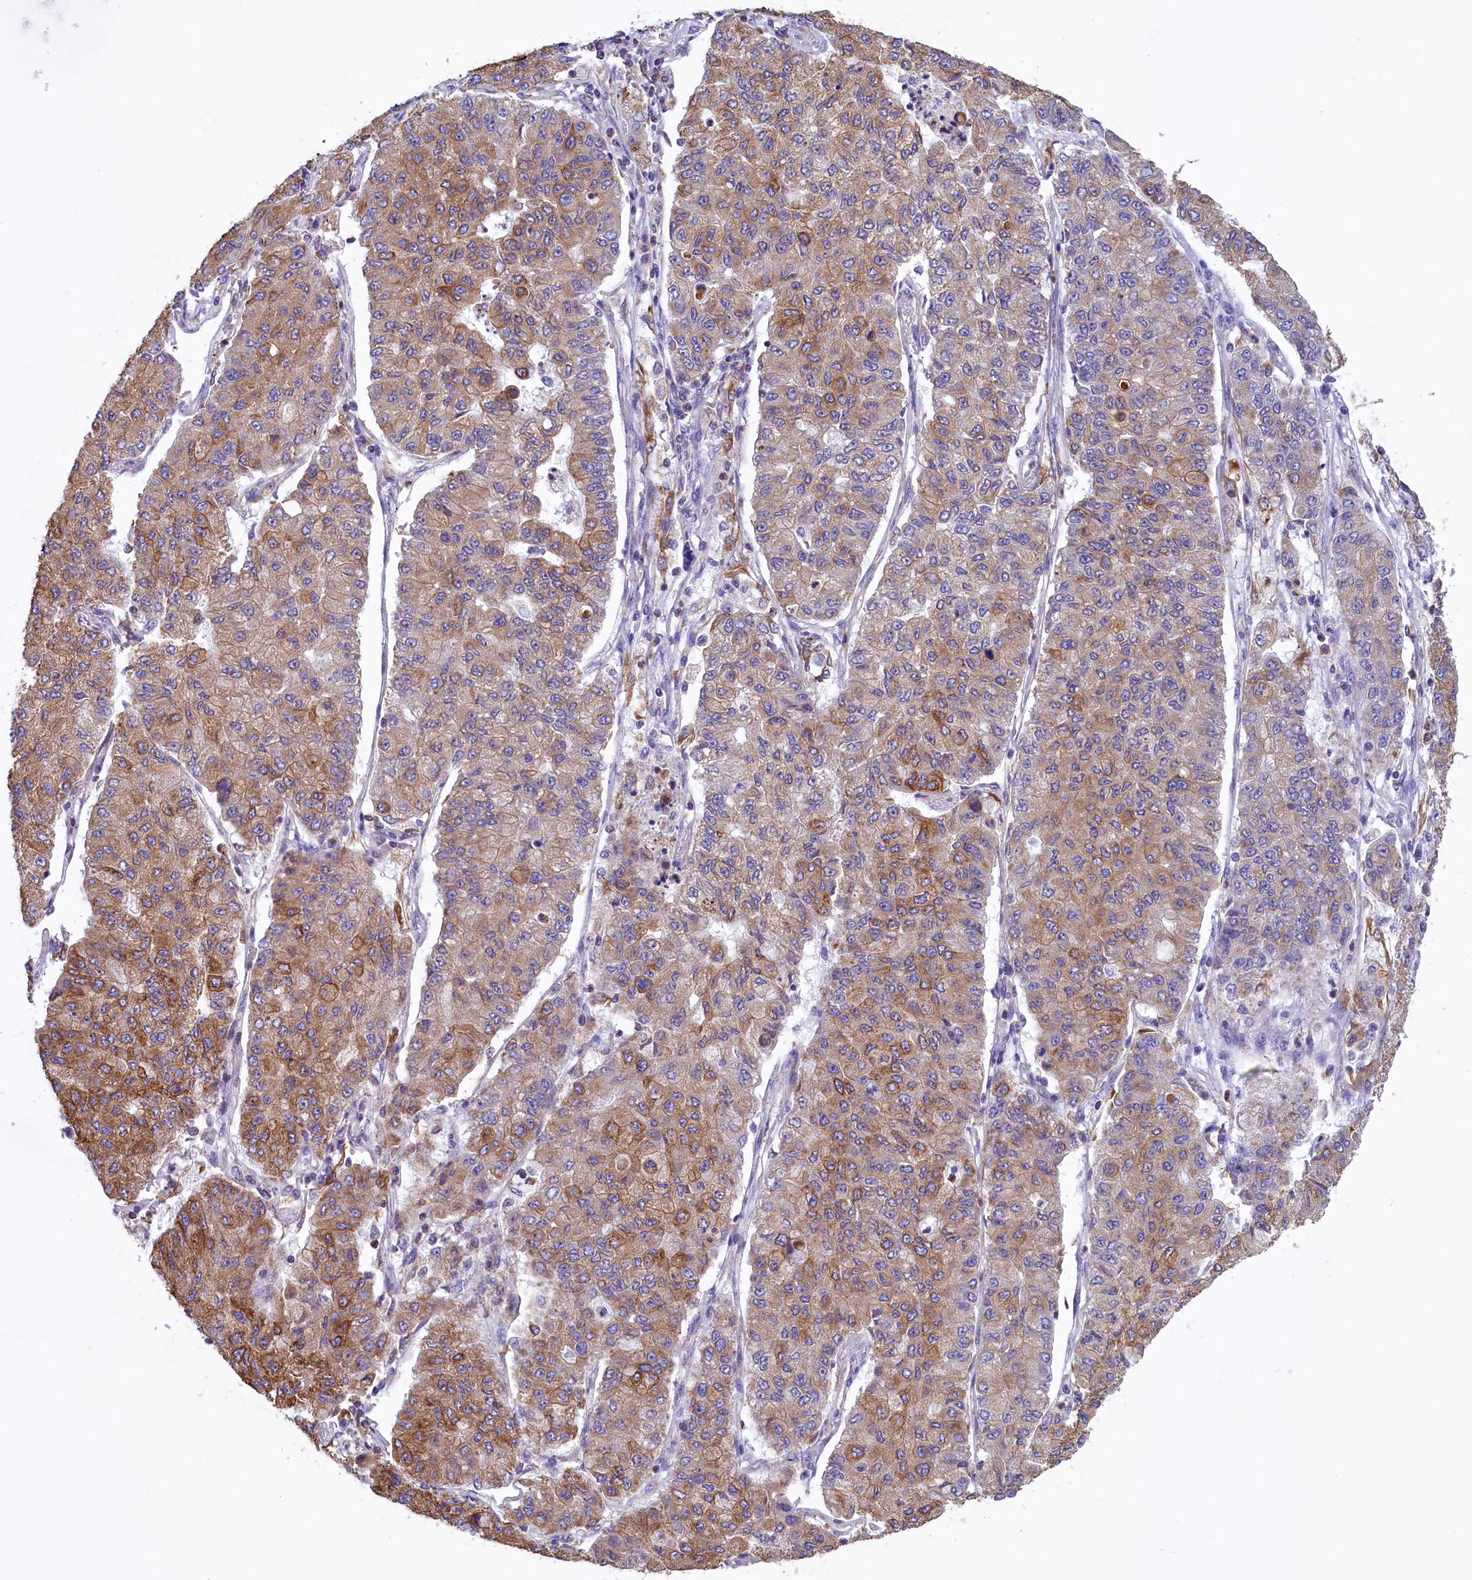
{"staining": {"intensity": "moderate", "quantity": ">75%", "location": "cytoplasmic/membranous"}, "tissue": "lung cancer", "cell_type": "Tumor cells", "image_type": "cancer", "snomed": [{"axis": "morphology", "description": "Squamous cell carcinoma, NOS"}, {"axis": "topography", "description": "Lung"}], "caption": "The histopathology image displays immunohistochemical staining of squamous cell carcinoma (lung). There is moderate cytoplasmic/membranous positivity is present in about >75% of tumor cells.", "gene": "GATB", "patient": {"sex": "male", "age": 74}}